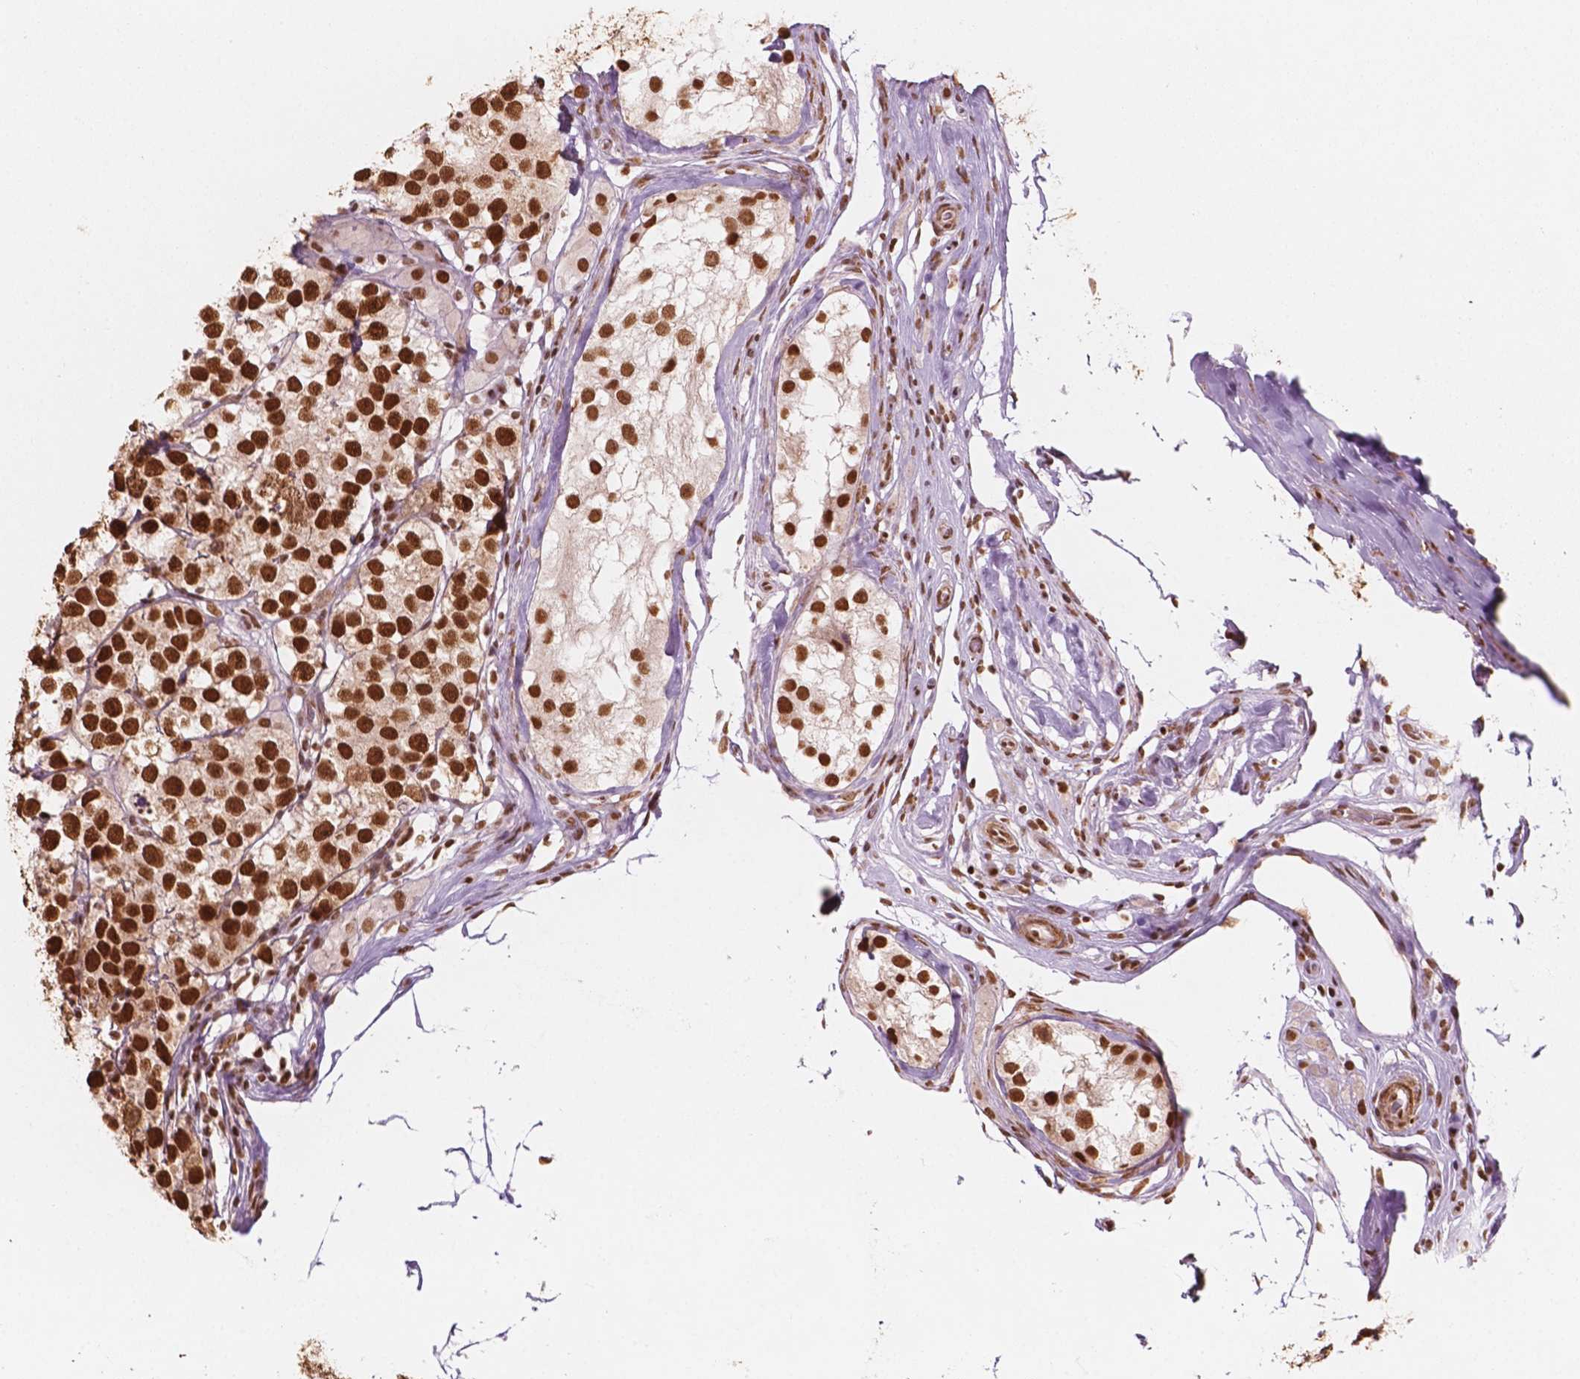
{"staining": {"intensity": "moderate", "quantity": ">75%", "location": "nuclear"}, "tissue": "testis cancer", "cell_type": "Tumor cells", "image_type": "cancer", "snomed": [{"axis": "morphology", "description": "Seminoma, NOS"}, {"axis": "topography", "description": "Testis"}], "caption": "Testis cancer (seminoma) stained for a protein (brown) shows moderate nuclear positive expression in approximately >75% of tumor cells.", "gene": "GTF3C5", "patient": {"sex": "male", "age": 34}}